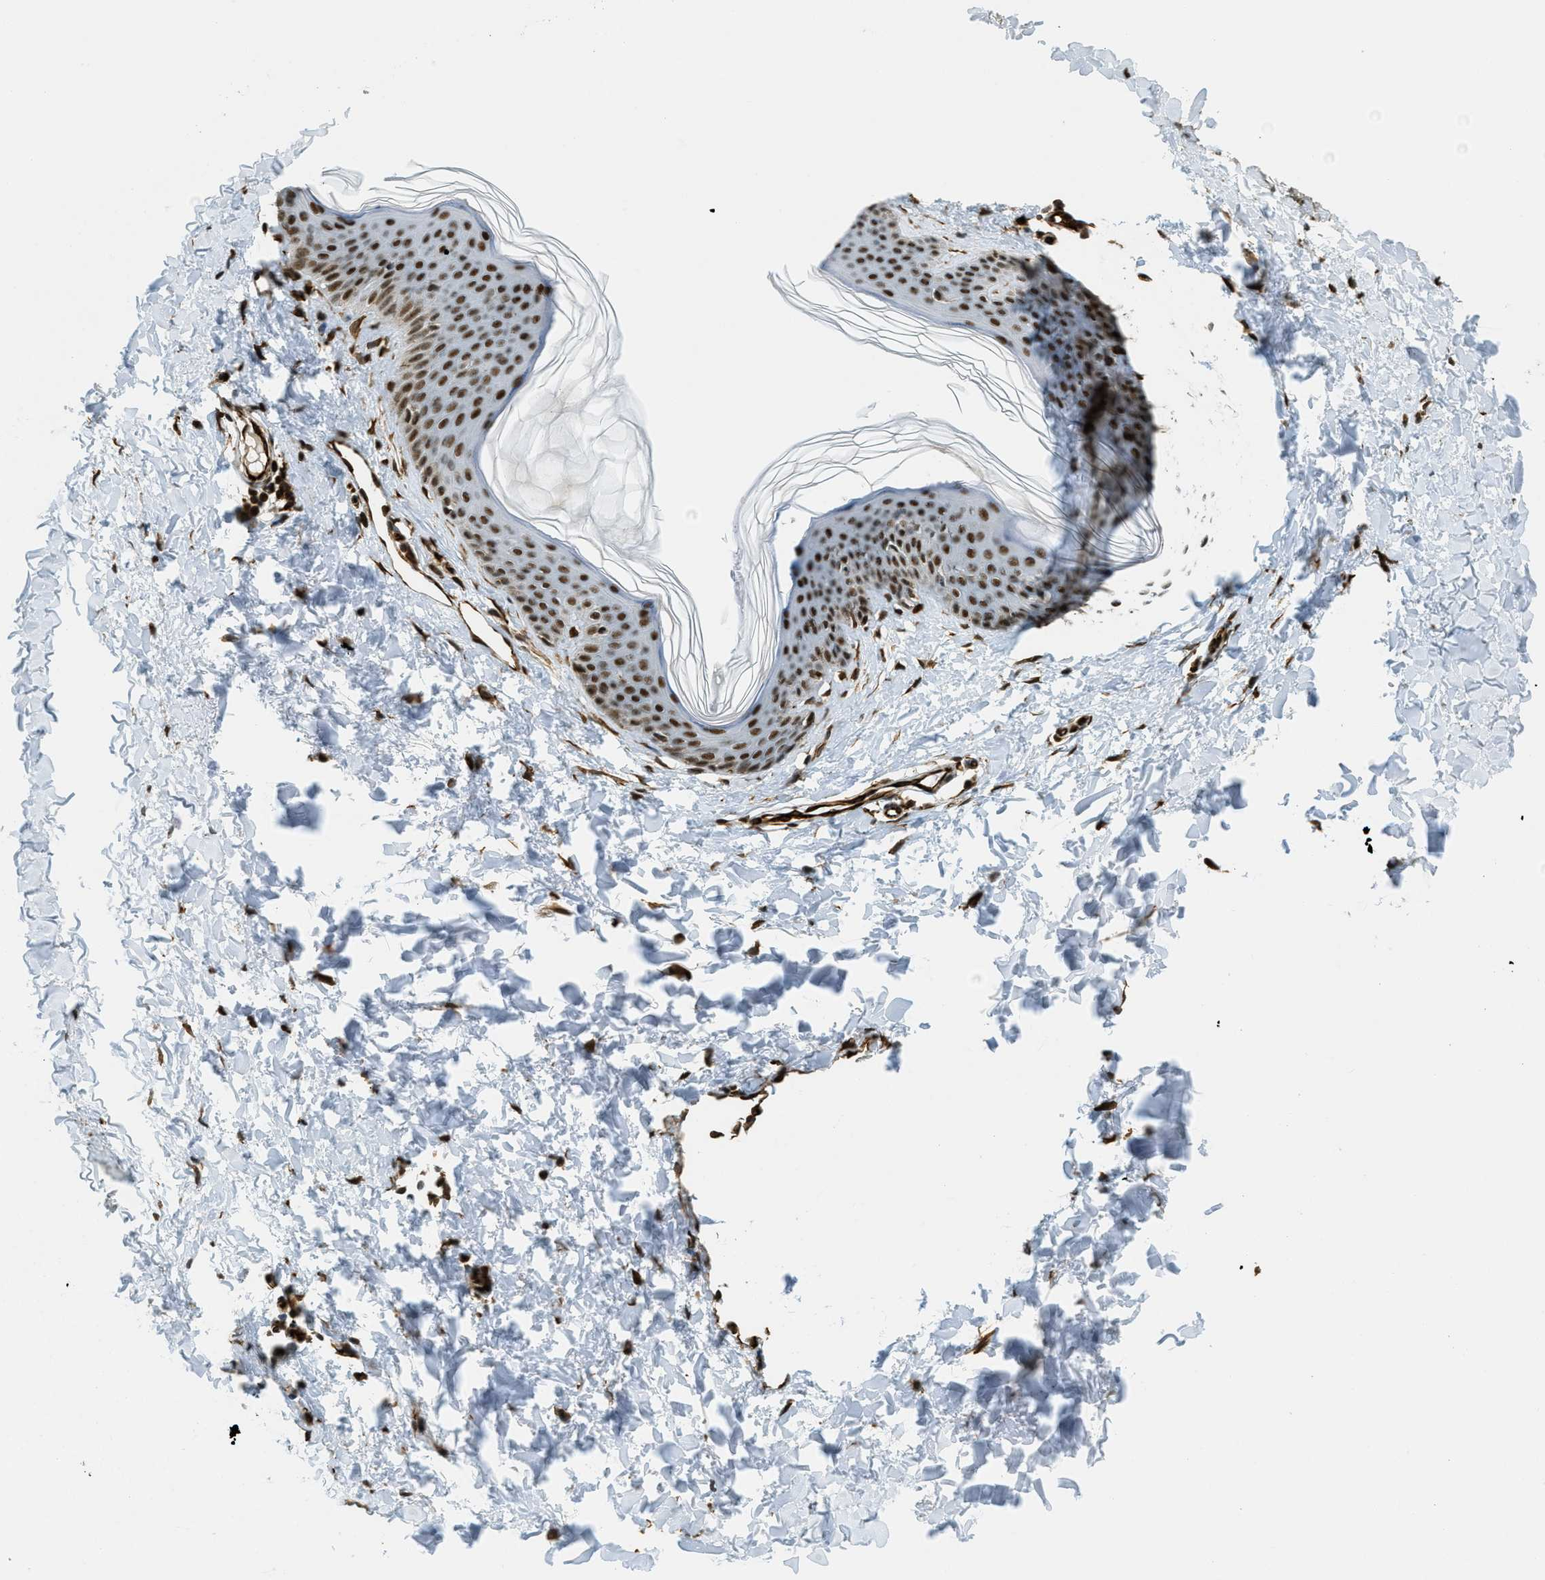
{"staining": {"intensity": "strong", "quantity": ">75%", "location": "nuclear"}, "tissue": "skin", "cell_type": "Fibroblasts", "image_type": "normal", "snomed": [{"axis": "morphology", "description": "Normal tissue, NOS"}, {"axis": "topography", "description": "Skin"}], "caption": "Brown immunohistochemical staining in normal skin demonstrates strong nuclear staining in about >75% of fibroblasts.", "gene": "ZFR", "patient": {"sex": "female", "age": 17}}